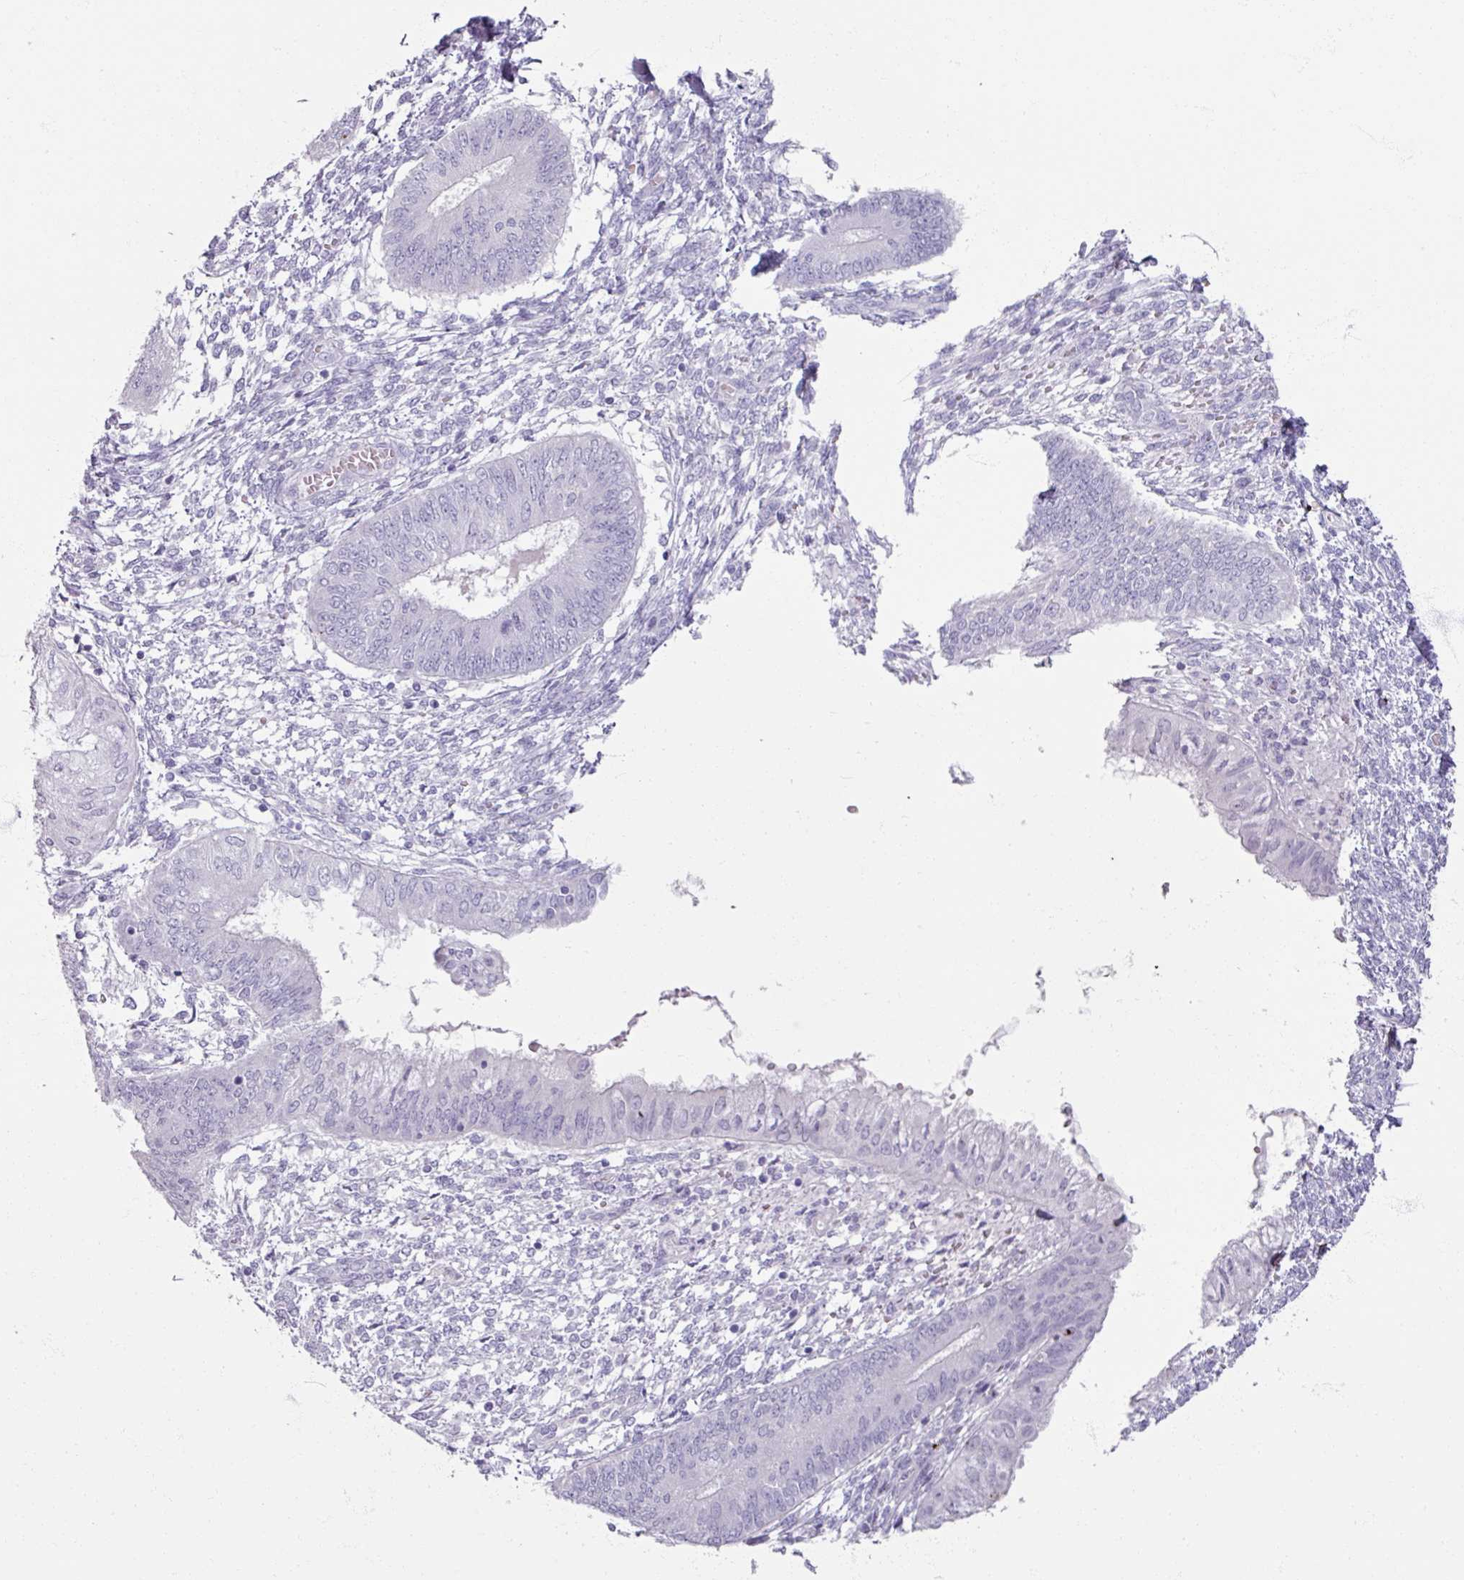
{"staining": {"intensity": "negative", "quantity": "none", "location": "none"}, "tissue": "endometrium", "cell_type": "Cells in endometrial stroma", "image_type": "normal", "snomed": [{"axis": "morphology", "description": "Normal tissue, NOS"}, {"axis": "topography", "description": "Endometrium"}], "caption": "IHC photomicrograph of benign endometrium stained for a protein (brown), which displays no expression in cells in endometrial stroma.", "gene": "TG", "patient": {"sex": "female", "age": 49}}